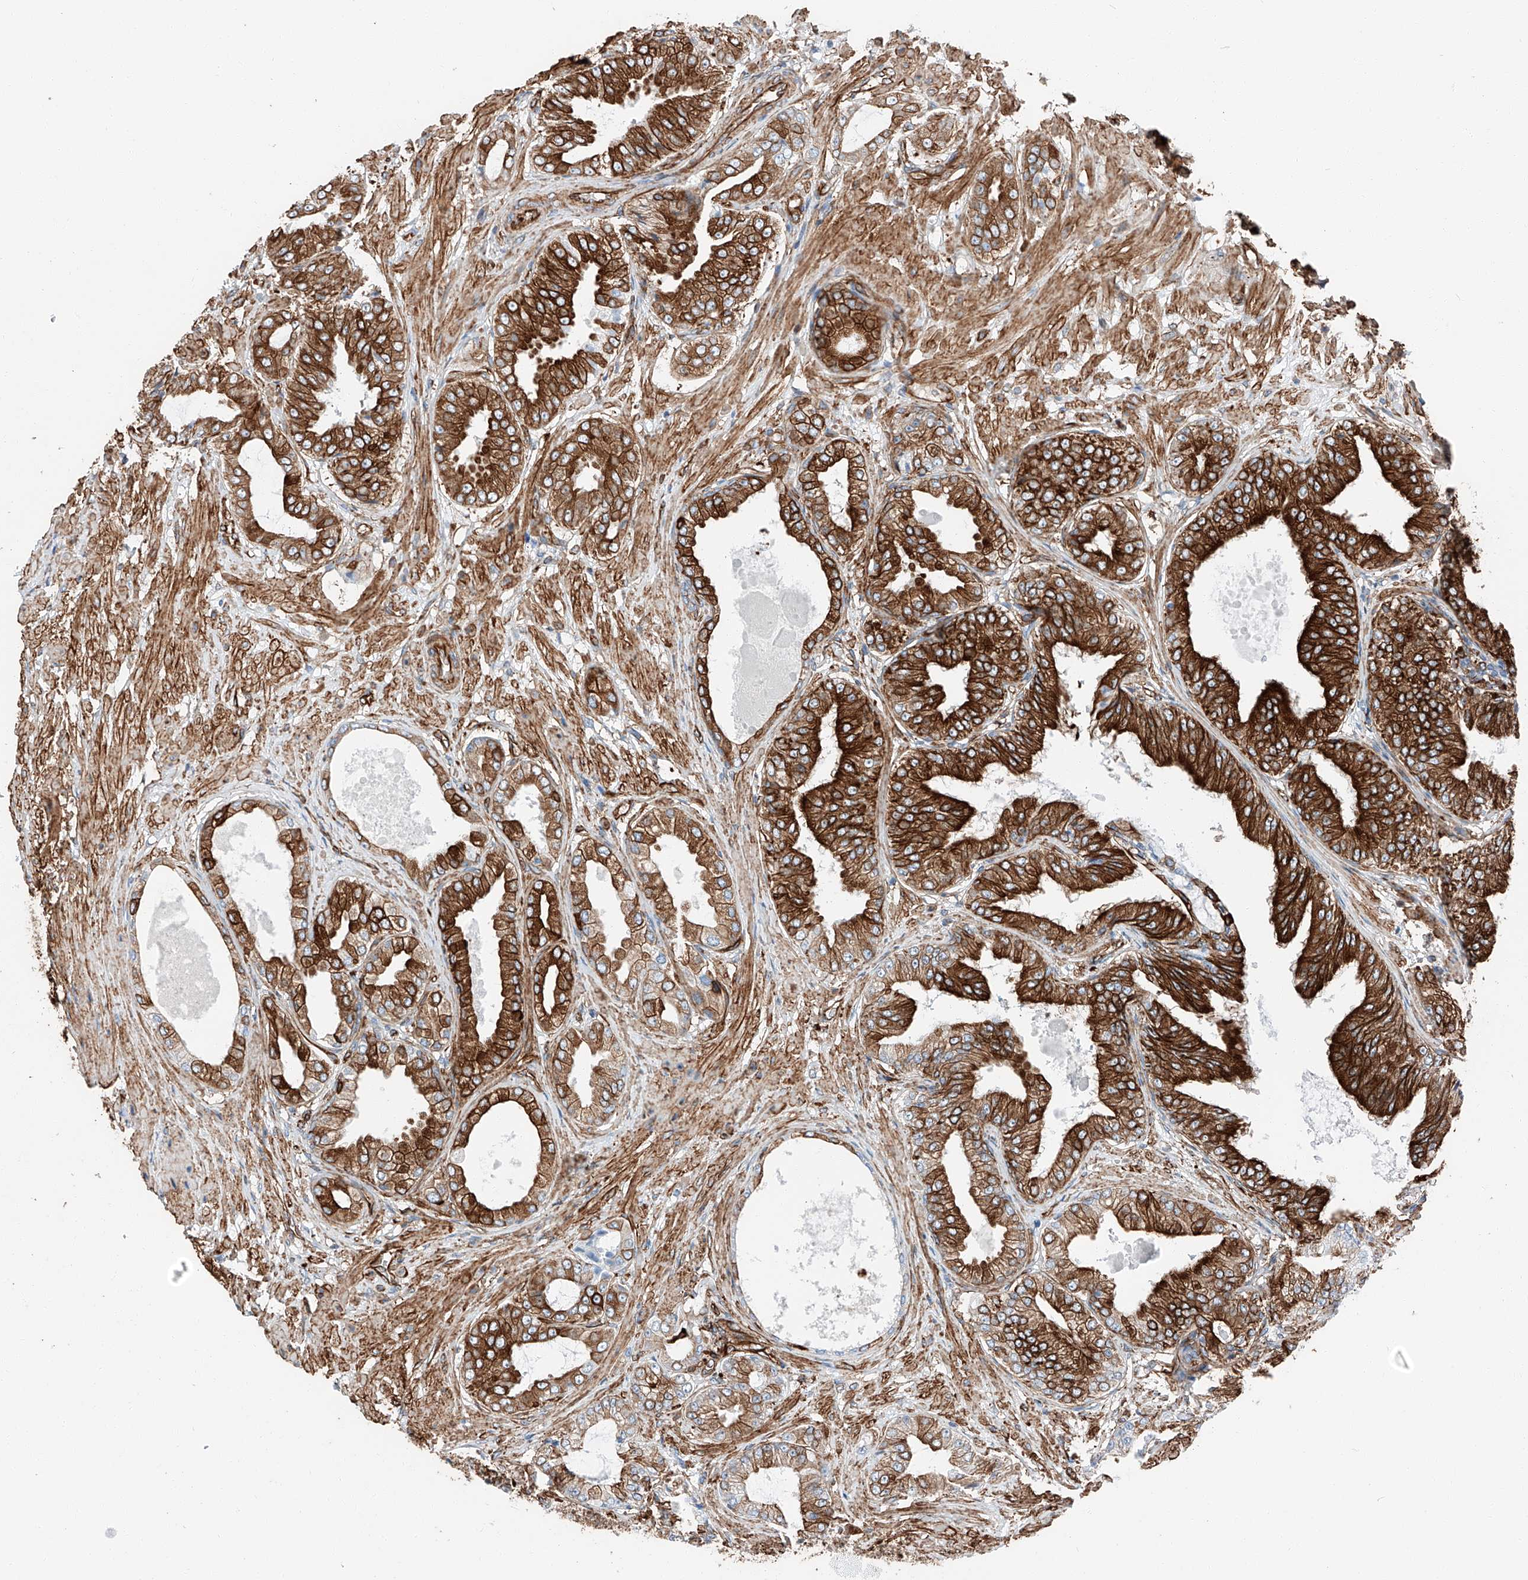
{"staining": {"intensity": "strong", "quantity": "25%-75%", "location": "cytoplasmic/membranous"}, "tissue": "prostate cancer", "cell_type": "Tumor cells", "image_type": "cancer", "snomed": [{"axis": "morphology", "description": "Adenocarcinoma, Low grade"}, {"axis": "topography", "description": "Prostate"}], "caption": "Human prostate cancer stained for a protein (brown) displays strong cytoplasmic/membranous positive positivity in about 25%-75% of tumor cells.", "gene": "ZNF804A", "patient": {"sex": "male", "age": 63}}